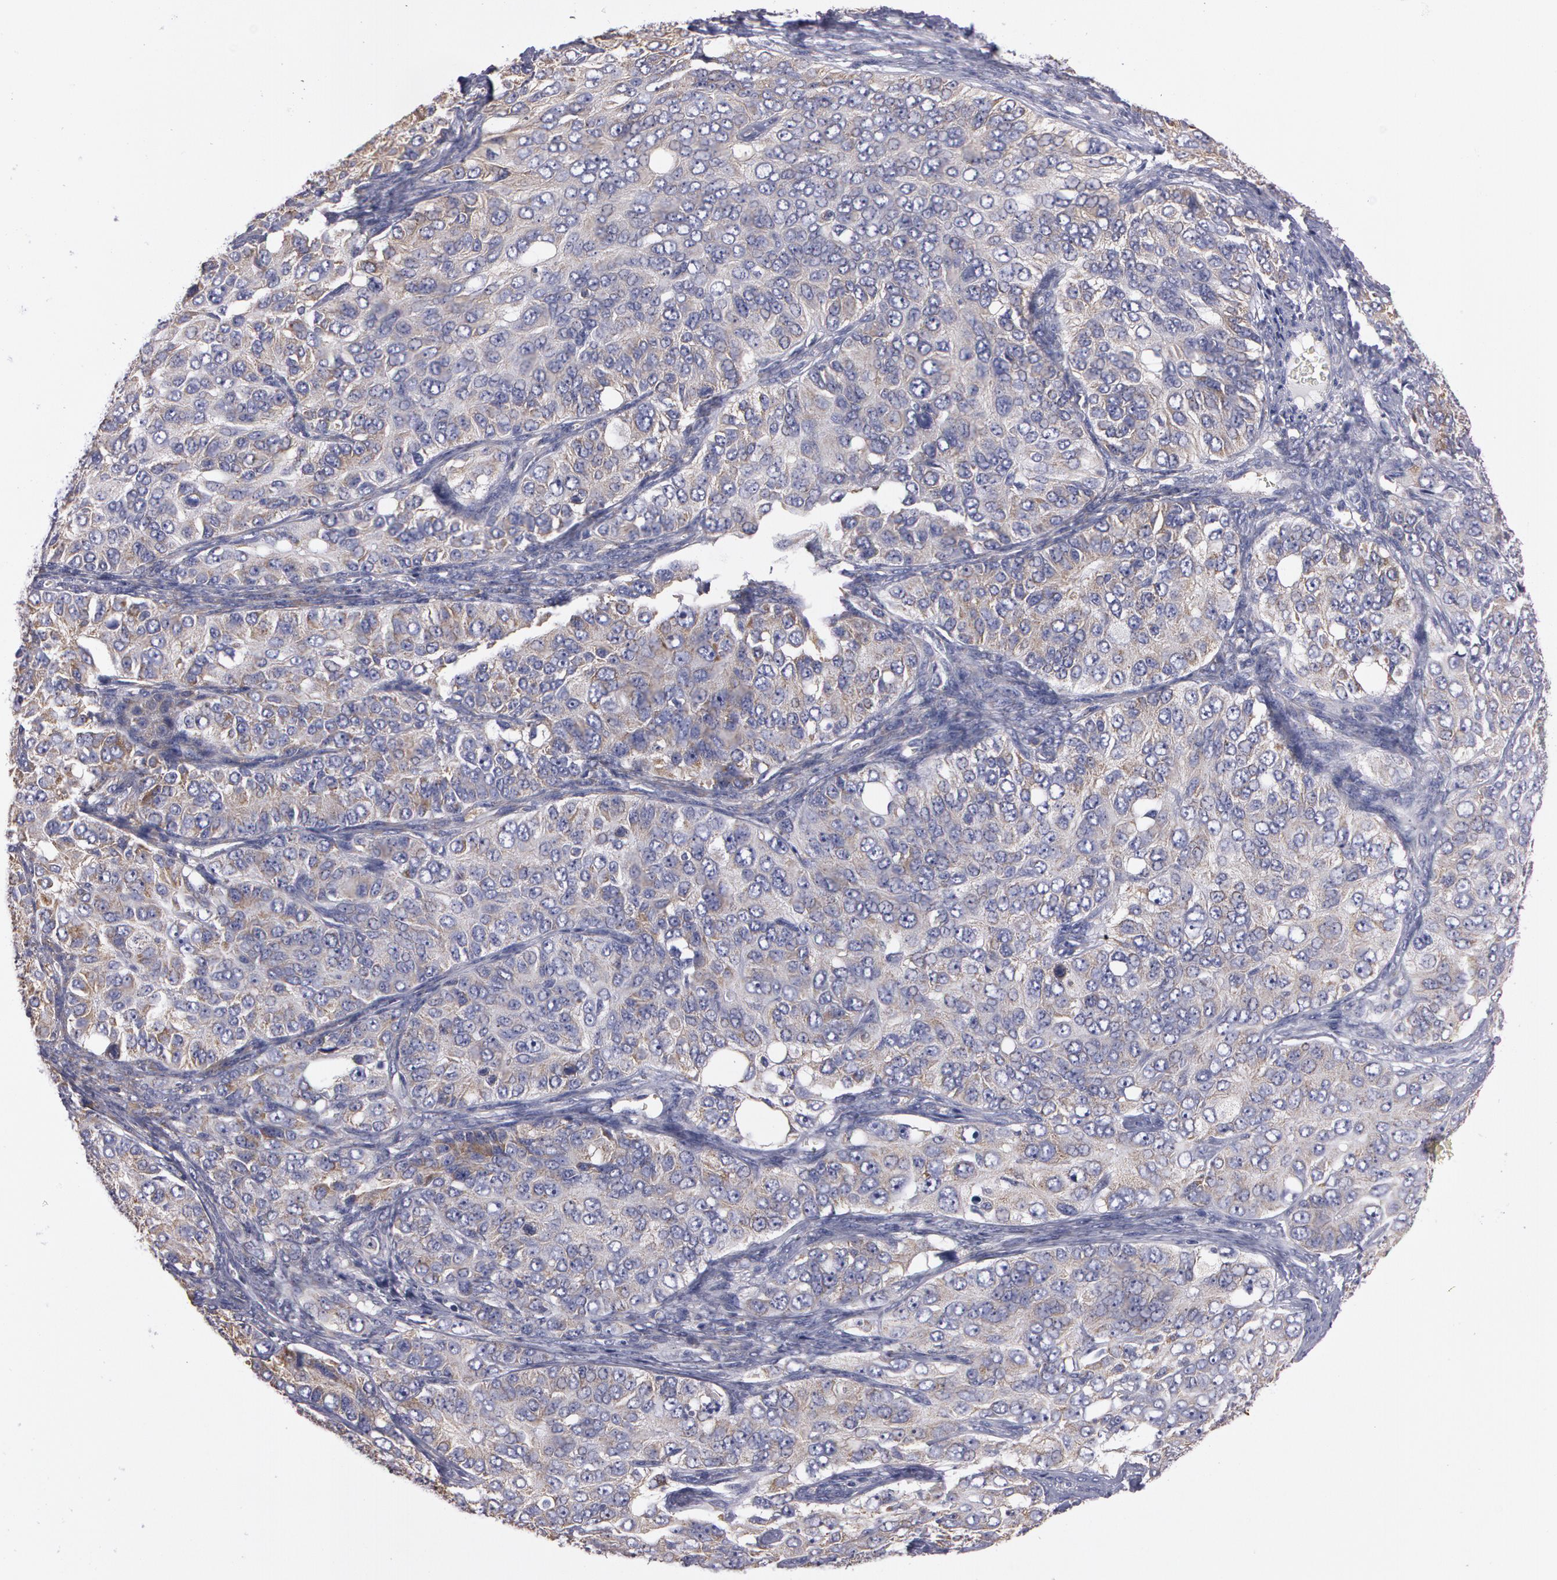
{"staining": {"intensity": "weak", "quantity": "<25%", "location": "cytoplasmic/membranous"}, "tissue": "ovarian cancer", "cell_type": "Tumor cells", "image_type": "cancer", "snomed": [{"axis": "morphology", "description": "Carcinoma, endometroid"}, {"axis": "topography", "description": "Ovary"}], "caption": "This is an immunohistochemistry histopathology image of human ovarian endometroid carcinoma. There is no positivity in tumor cells.", "gene": "NEK9", "patient": {"sex": "female", "age": 51}}